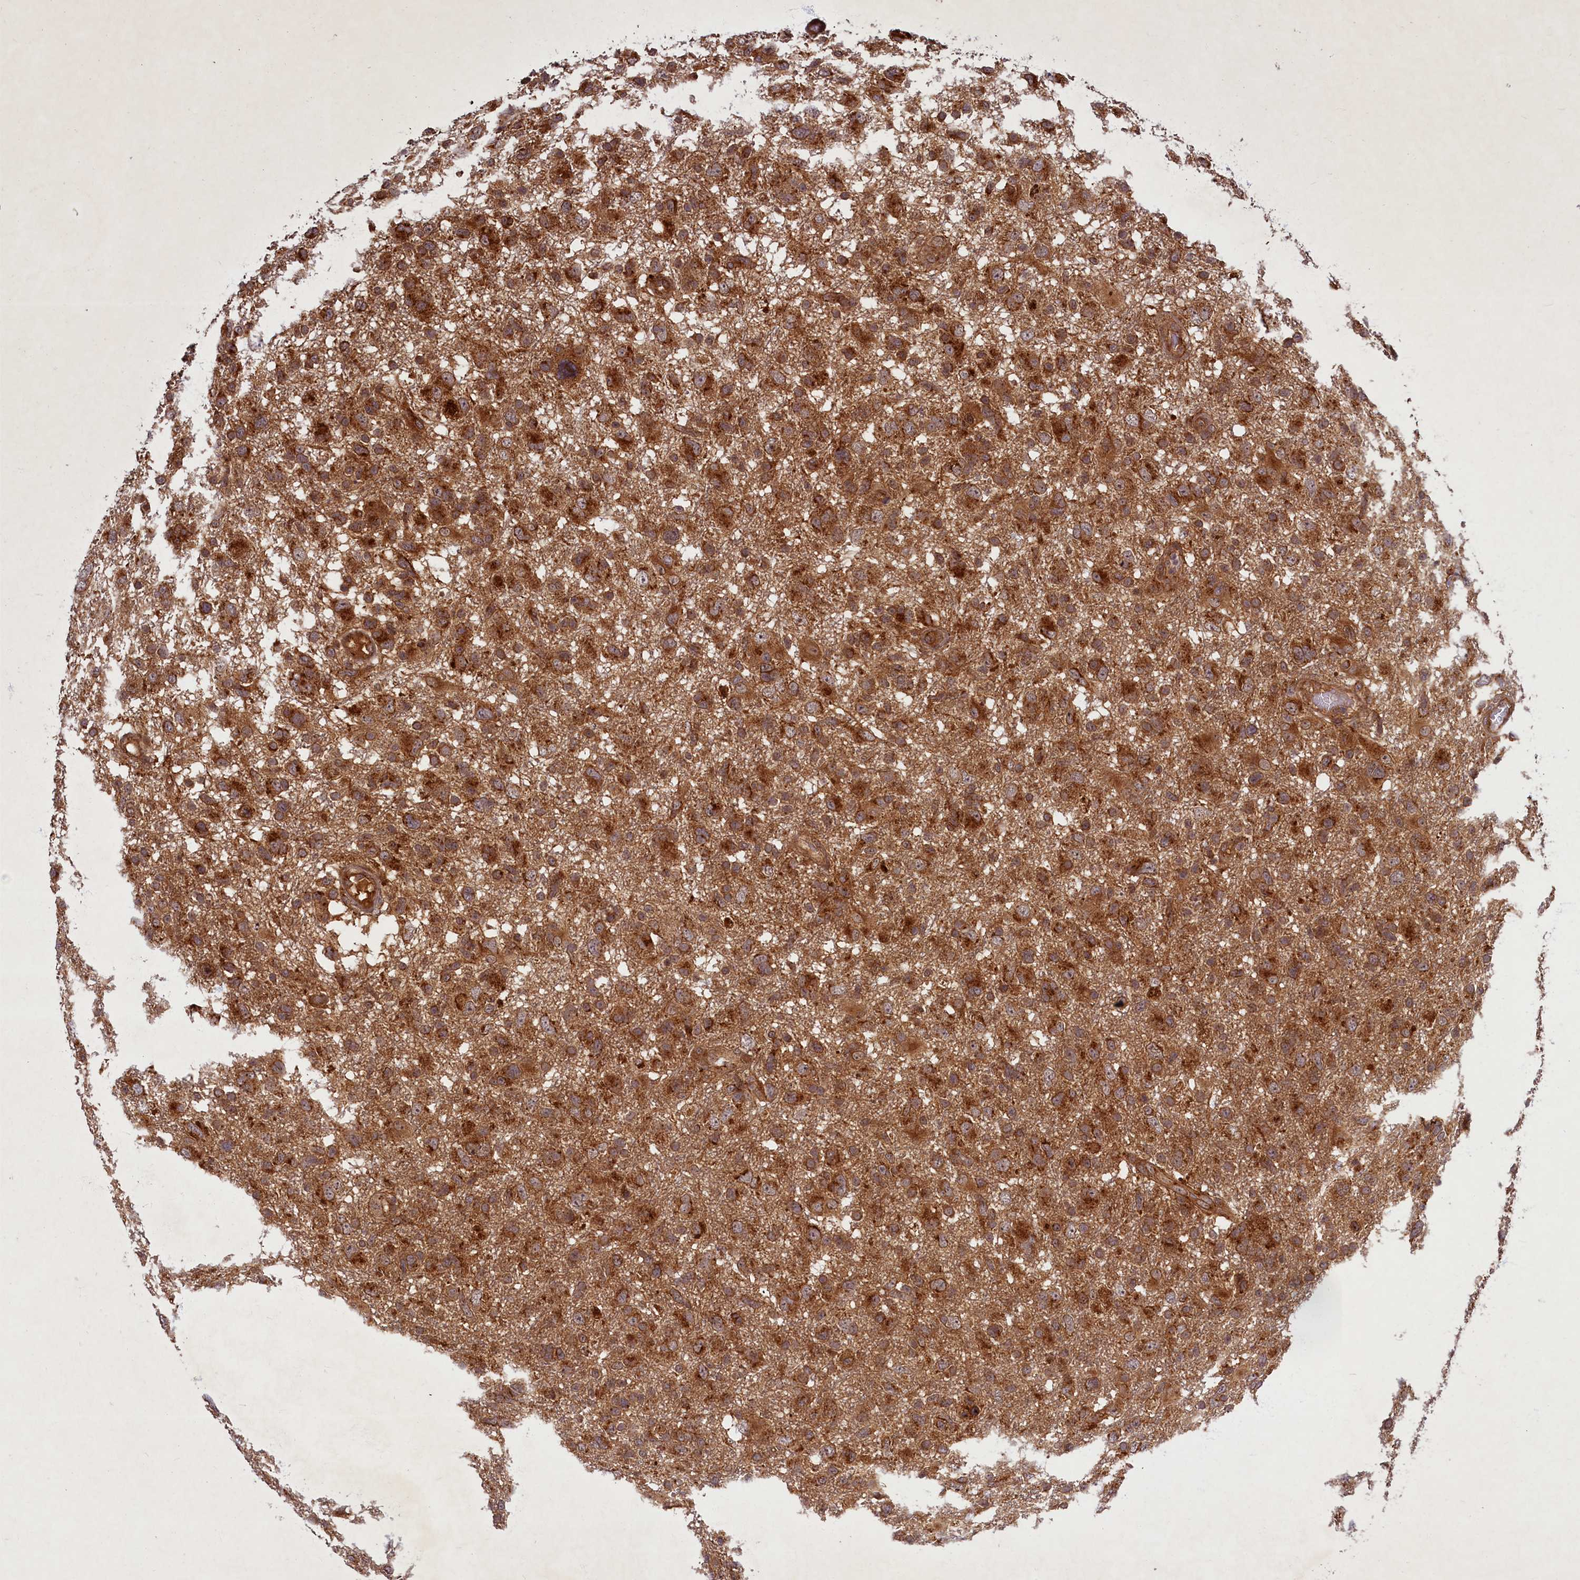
{"staining": {"intensity": "strong", "quantity": ">75%", "location": "cytoplasmic/membranous"}, "tissue": "glioma", "cell_type": "Tumor cells", "image_type": "cancer", "snomed": [{"axis": "morphology", "description": "Glioma, malignant, High grade"}, {"axis": "topography", "description": "Brain"}], "caption": "Immunohistochemistry staining of glioma, which shows high levels of strong cytoplasmic/membranous expression in about >75% of tumor cells indicating strong cytoplasmic/membranous protein positivity. The staining was performed using DAB (brown) for protein detection and nuclei were counterstained in hematoxylin (blue).", "gene": "BICD1", "patient": {"sex": "male", "age": 61}}